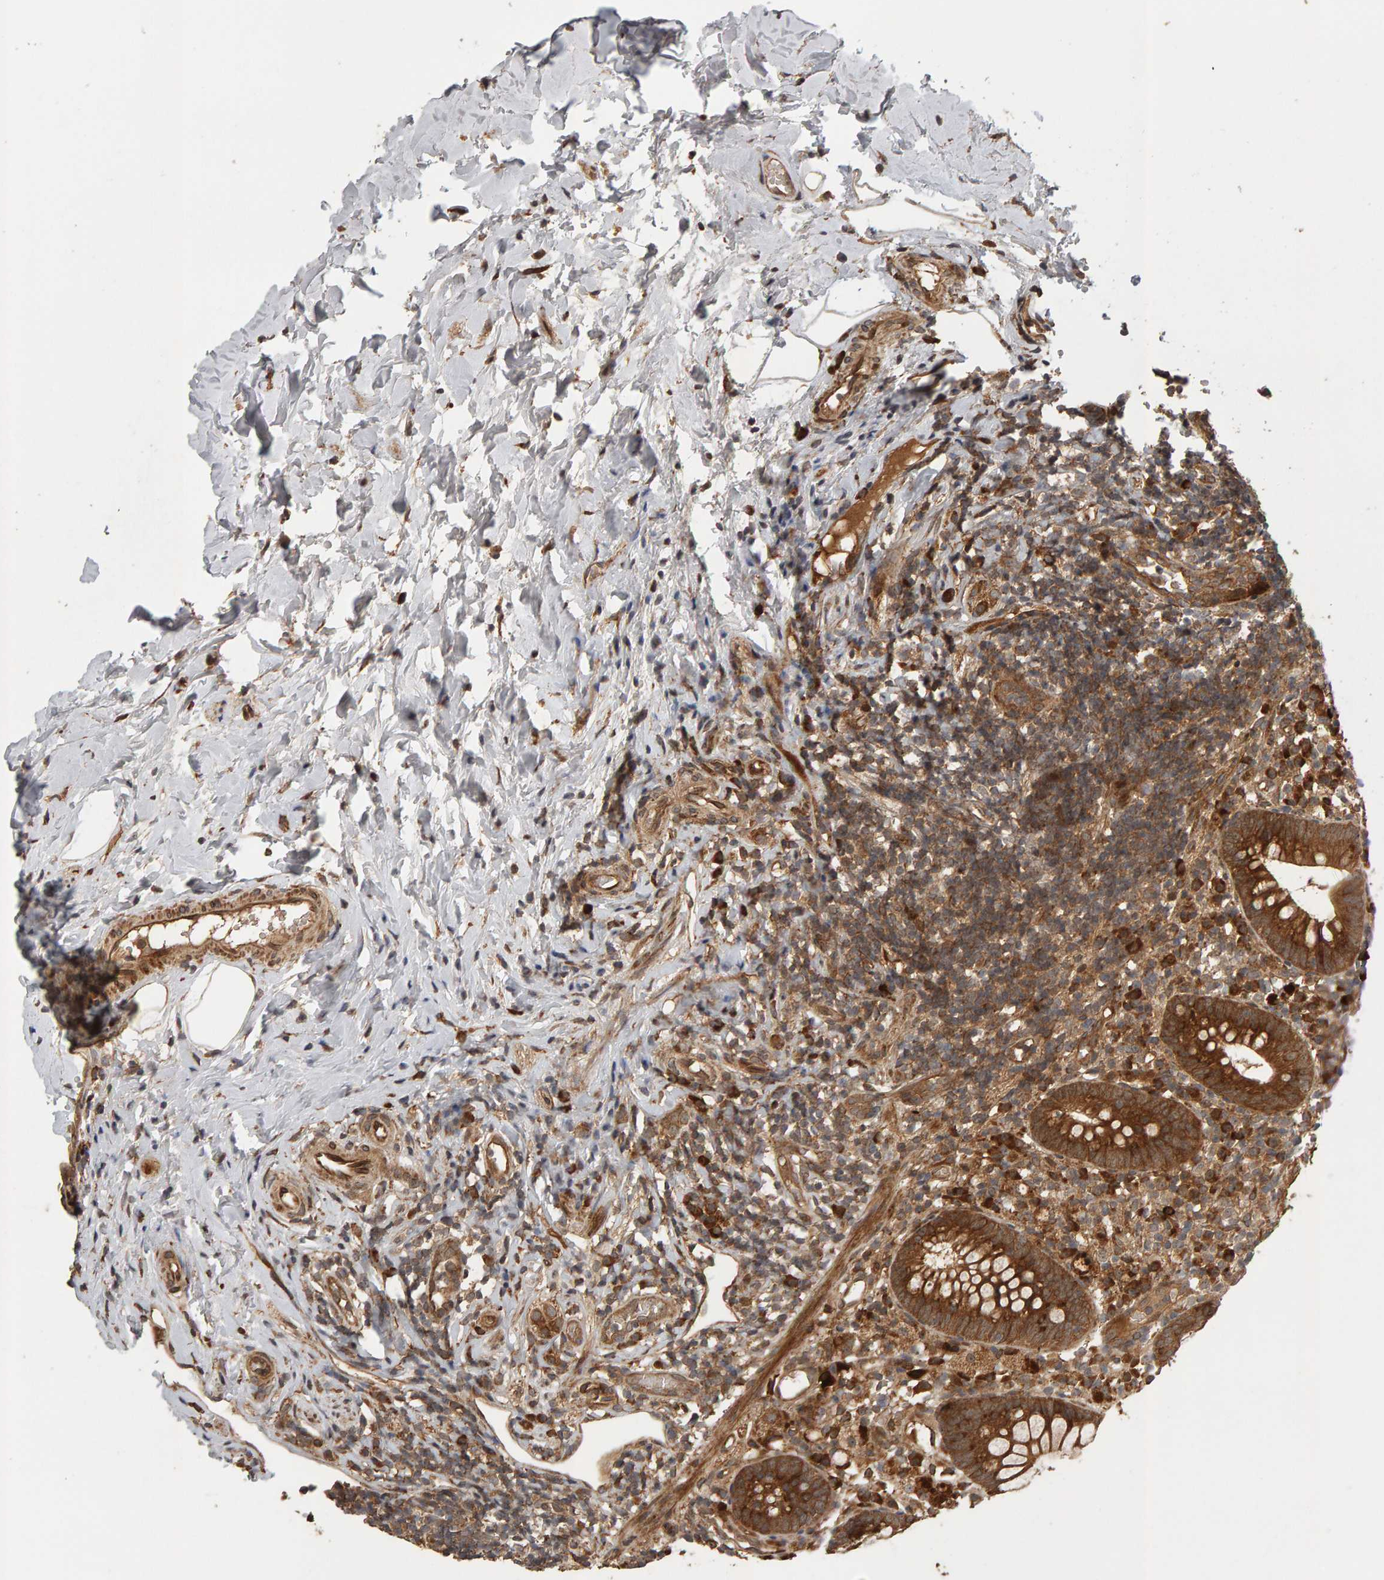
{"staining": {"intensity": "moderate", "quantity": ">75%", "location": "cytoplasmic/membranous"}, "tissue": "appendix", "cell_type": "Glandular cells", "image_type": "normal", "snomed": [{"axis": "morphology", "description": "Normal tissue, NOS"}, {"axis": "topography", "description": "Appendix"}], "caption": "High-magnification brightfield microscopy of benign appendix stained with DAB (brown) and counterstained with hematoxylin (blue). glandular cells exhibit moderate cytoplasmic/membranous staining is appreciated in approximately>75% of cells.", "gene": "ZFAND1", "patient": {"sex": "female", "age": 20}}